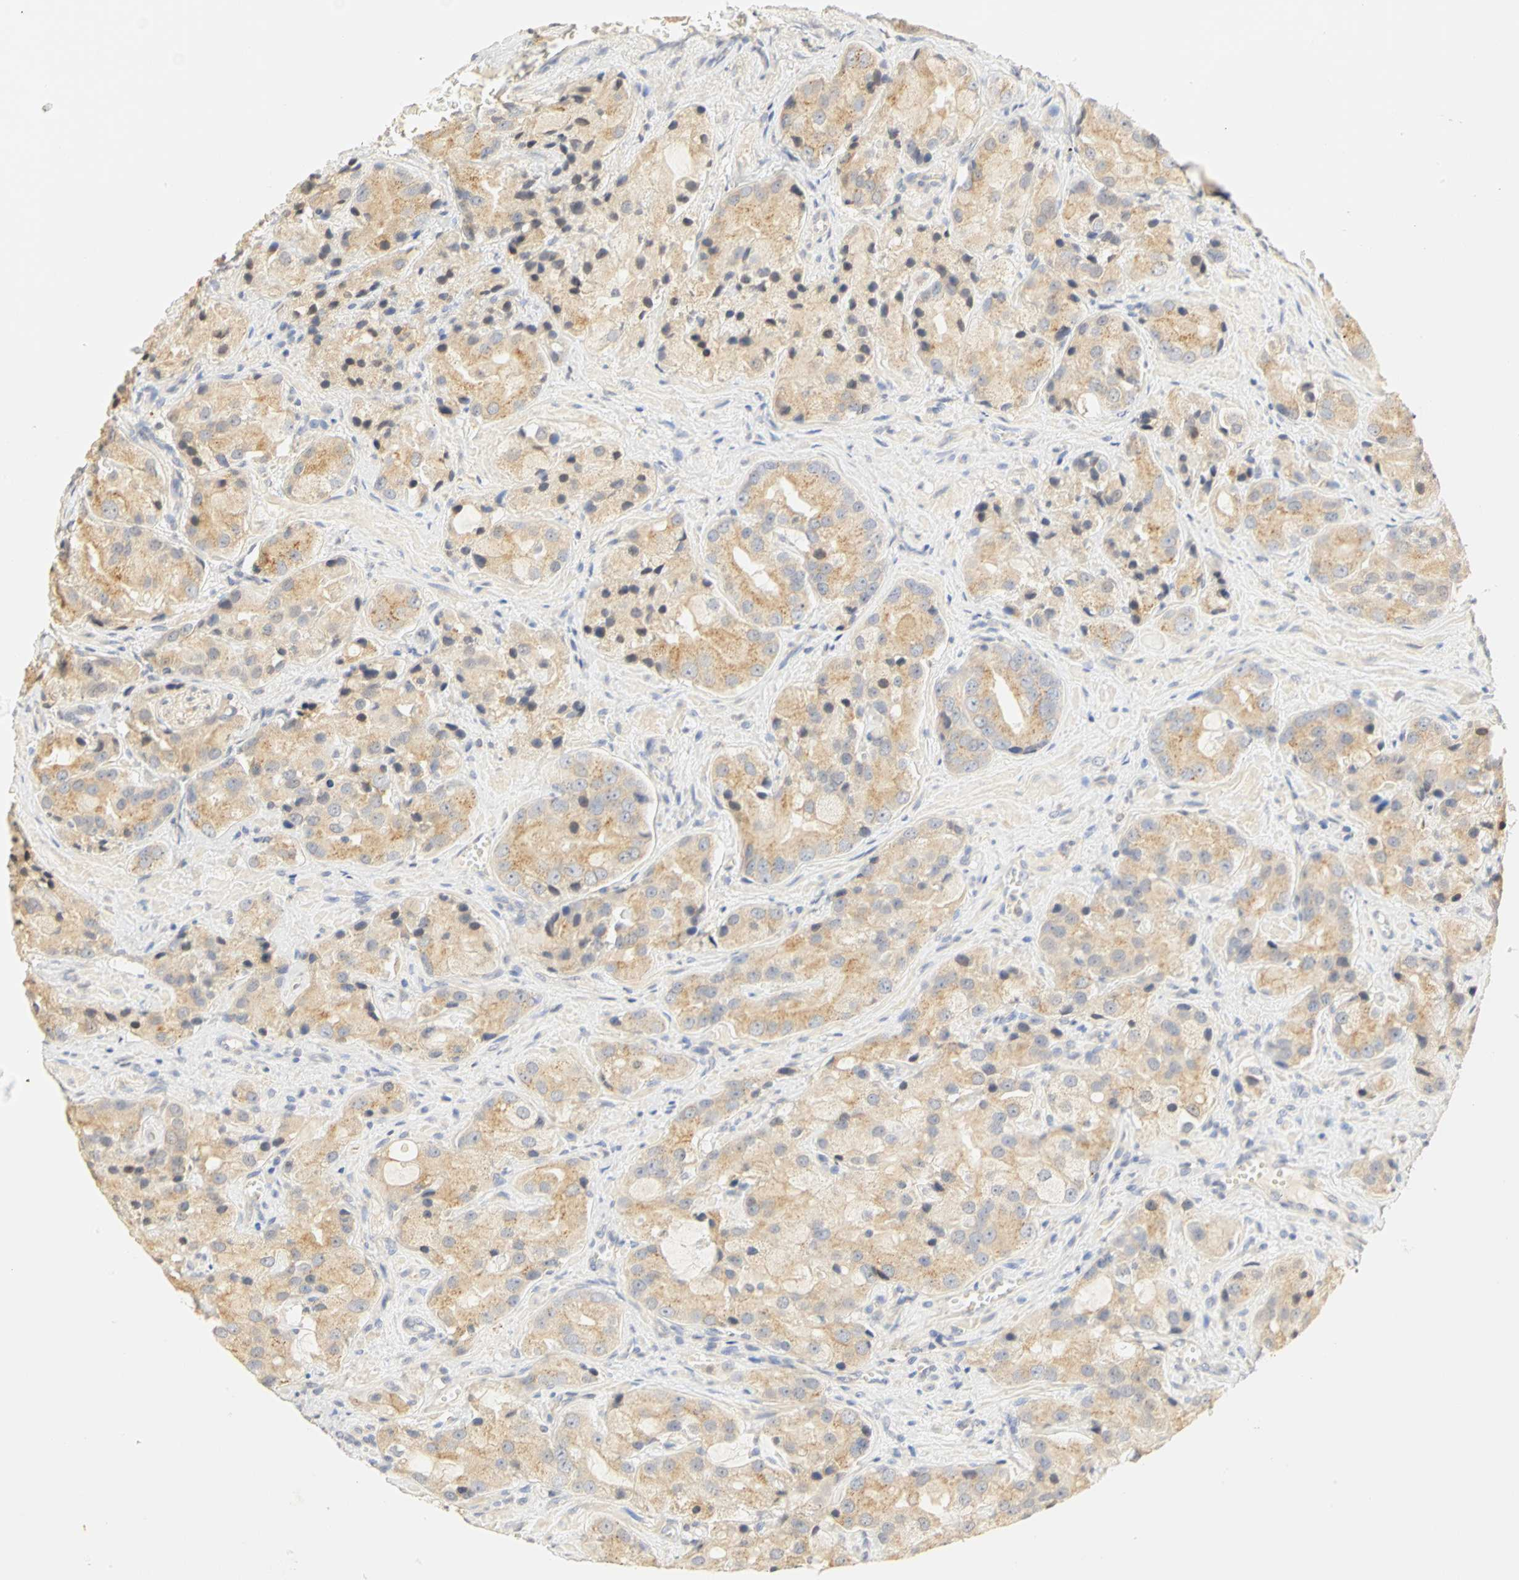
{"staining": {"intensity": "moderate", "quantity": ">75%", "location": "cytoplasmic/membranous"}, "tissue": "prostate cancer", "cell_type": "Tumor cells", "image_type": "cancer", "snomed": [{"axis": "morphology", "description": "Adenocarcinoma, High grade"}, {"axis": "topography", "description": "Prostate"}], "caption": "Prostate cancer (adenocarcinoma (high-grade)) stained with a brown dye displays moderate cytoplasmic/membranous positive positivity in approximately >75% of tumor cells.", "gene": "GNRH2", "patient": {"sex": "male", "age": 70}}